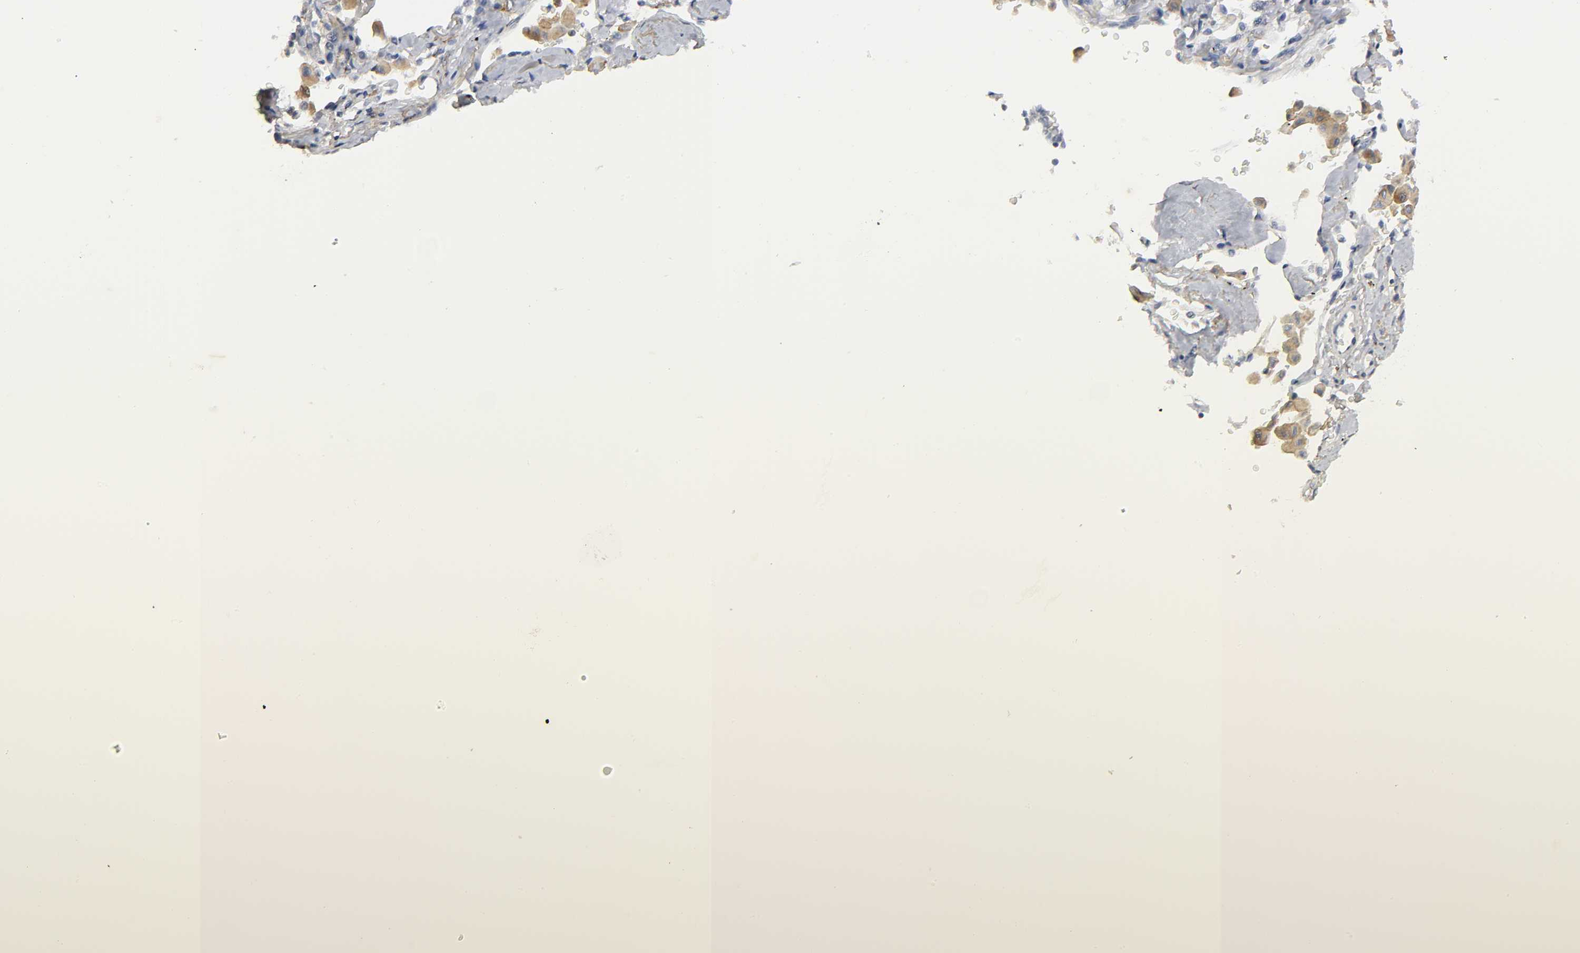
{"staining": {"intensity": "negative", "quantity": "none", "location": "none"}, "tissue": "lung cancer", "cell_type": "Tumor cells", "image_type": "cancer", "snomed": [{"axis": "morphology", "description": "Adenocarcinoma, NOS"}, {"axis": "topography", "description": "Lung"}], "caption": "Tumor cells show no significant expression in lung cancer (adenocarcinoma). Brightfield microscopy of immunohistochemistry (IHC) stained with DAB (3,3'-diaminobenzidine) (brown) and hematoxylin (blue), captured at high magnification.", "gene": "LRP1", "patient": {"sex": "female", "age": 64}}